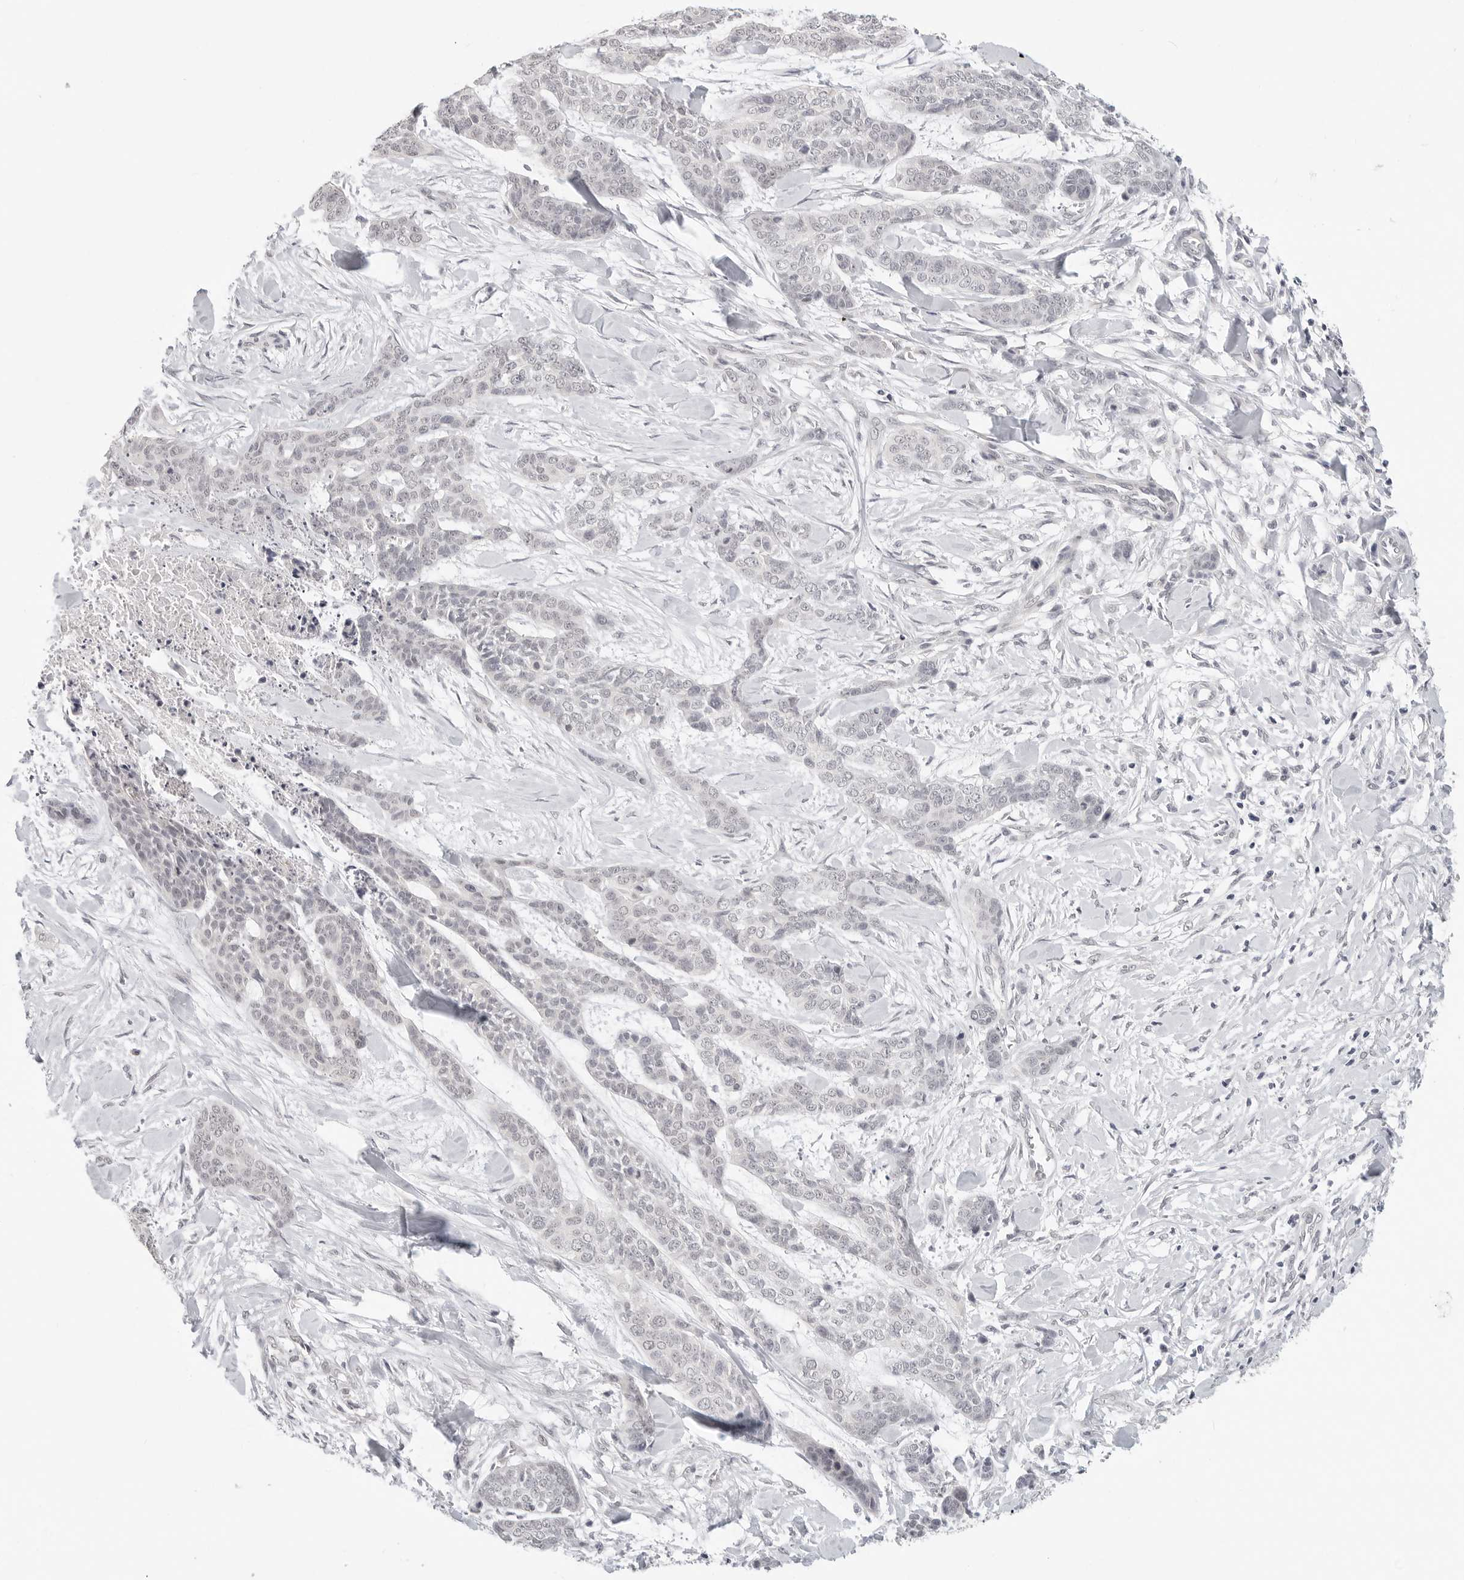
{"staining": {"intensity": "negative", "quantity": "none", "location": "none"}, "tissue": "skin cancer", "cell_type": "Tumor cells", "image_type": "cancer", "snomed": [{"axis": "morphology", "description": "Basal cell carcinoma"}, {"axis": "topography", "description": "Skin"}], "caption": "High power microscopy histopathology image of an IHC photomicrograph of skin cancer (basal cell carcinoma), revealing no significant expression in tumor cells. (Immunohistochemistry, brightfield microscopy, high magnification).", "gene": "KLK11", "patient": {"sex": "female", "age": 64}}